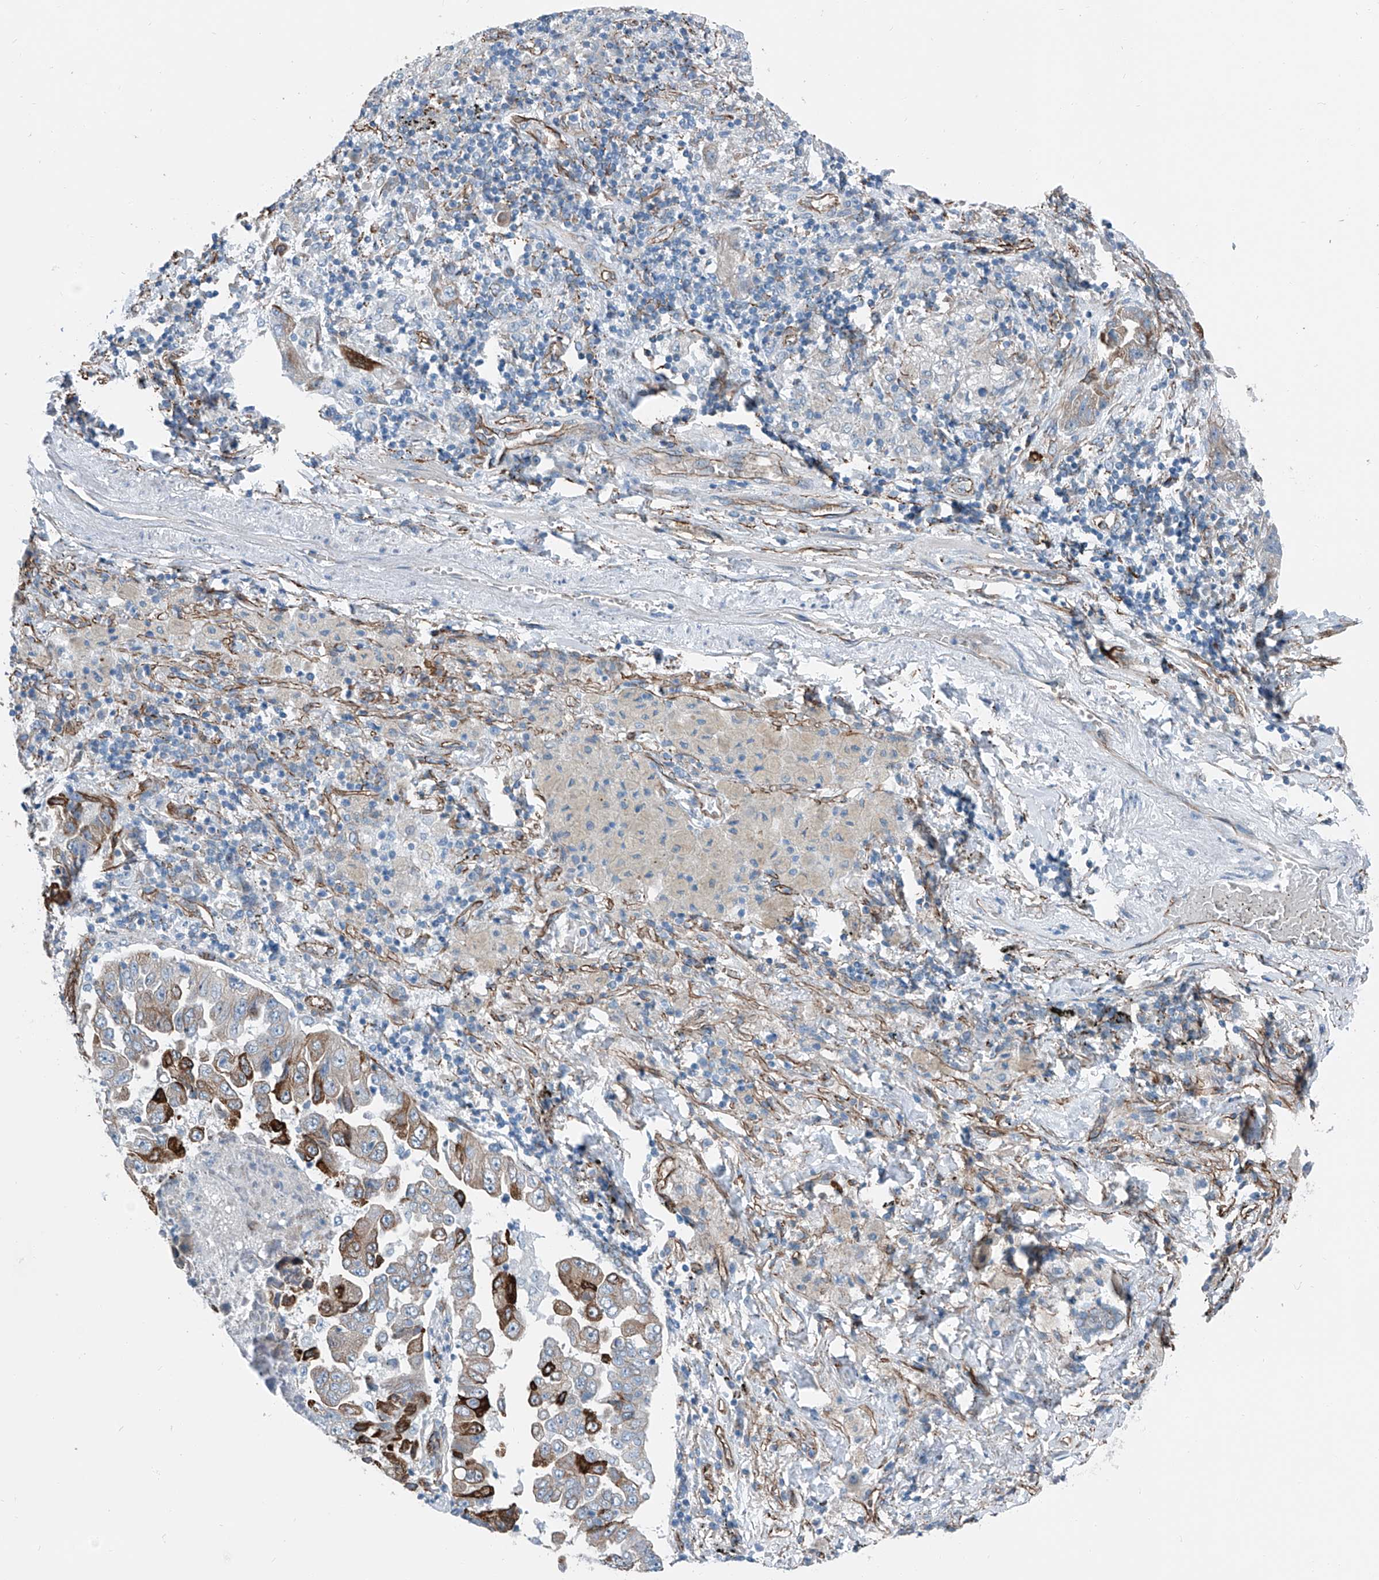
{"staining": {"intensity": "strong", "quantity": "<25%", "location": "cytoplasmic/membranous"}, "tissue": "lung cancer", "cell_type": "Tumor cells", "image_type": "cancer", "snomed": [{"axis": "morphology", "description": "Adenocarcinoma, NOS"}, {"axis": "topography", "description": "Lung"}], "caption": "Lung cancer stained with IHC shows strong cytoplasmic/membranous expression in approximately <25% of tumor cells.", "gene": "THEMIS2", "patient": {"sex": "female", "age": 51}}